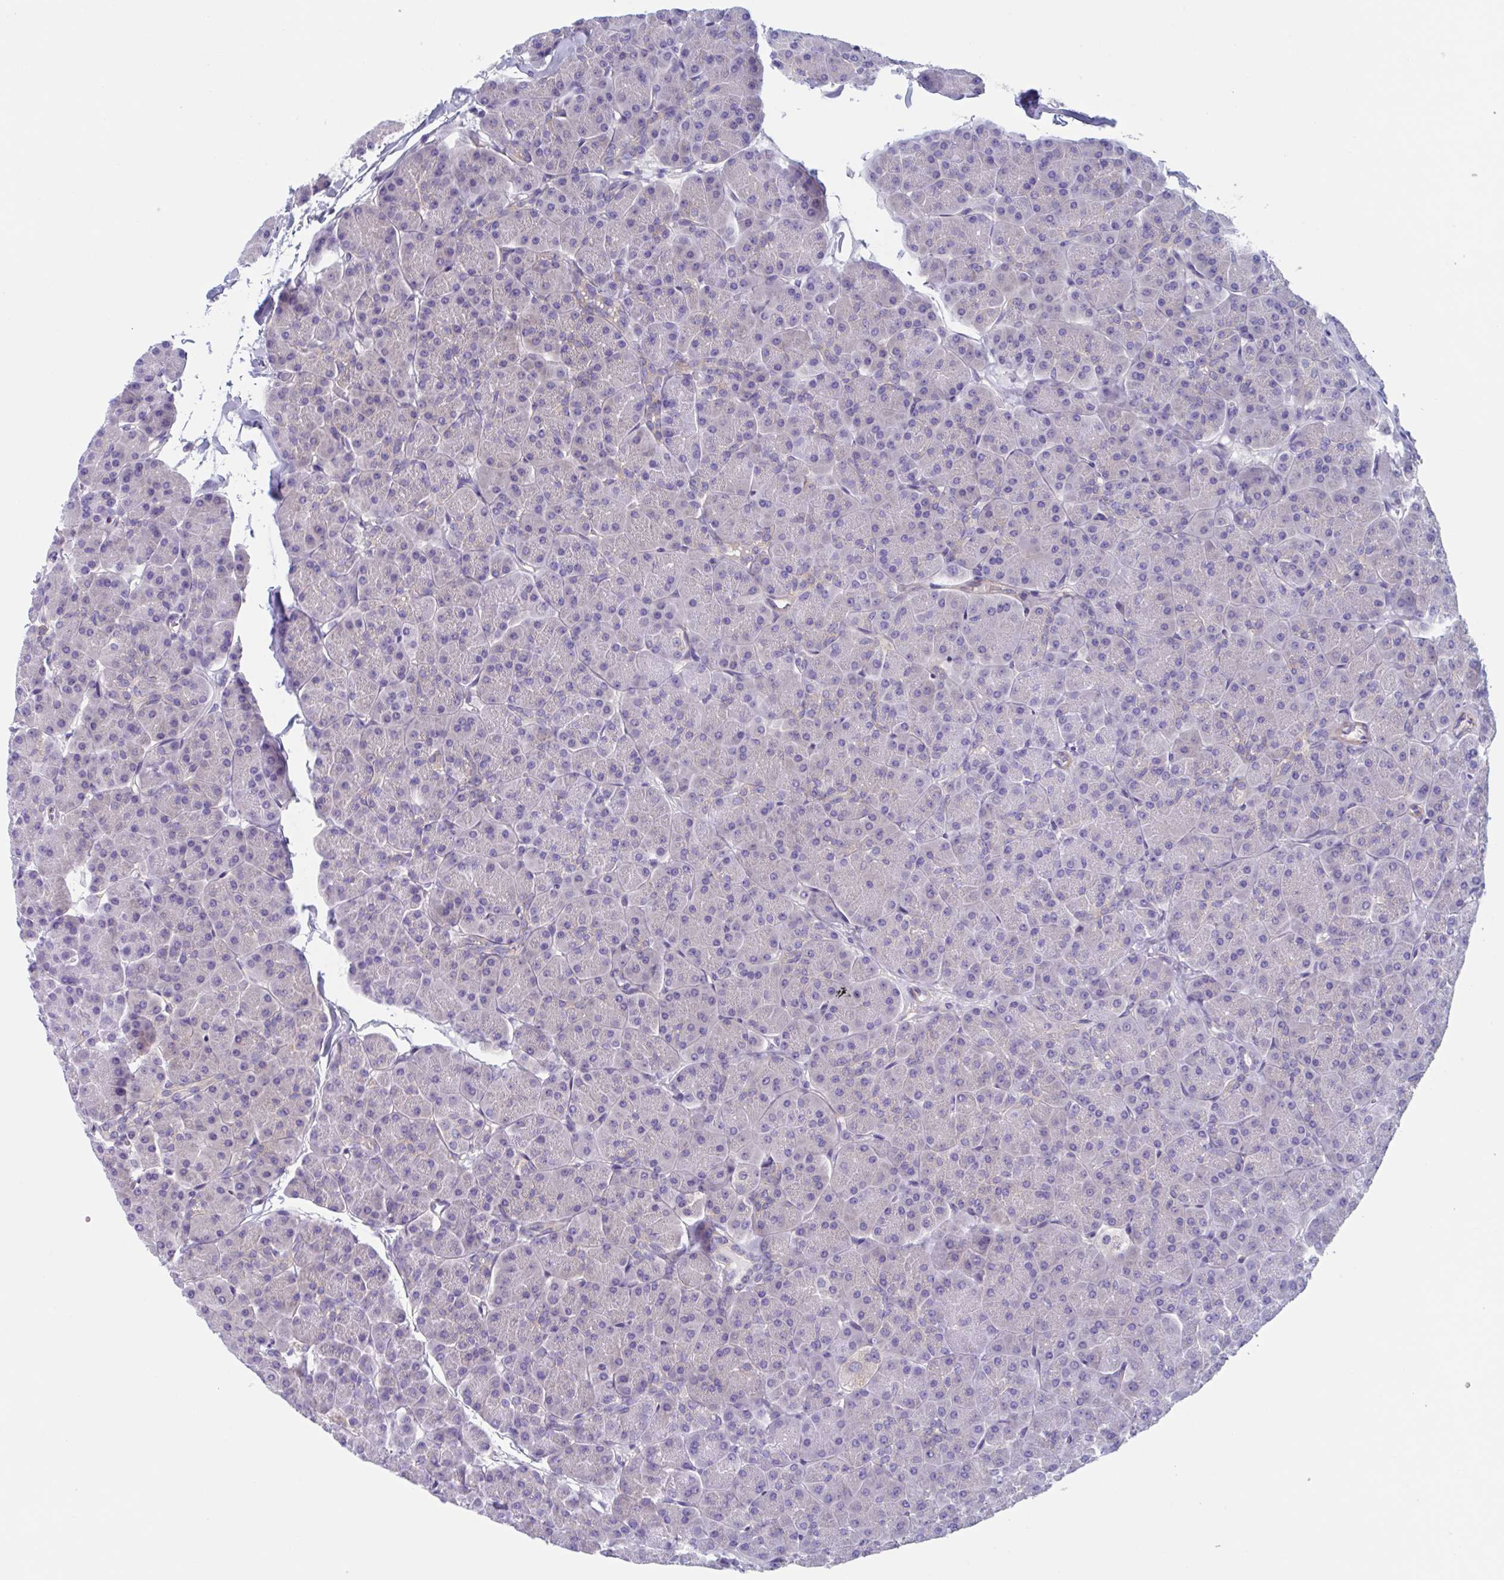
{"staining": {"intensity": "negative", "quantity": "none", "location": "none"}, "tissue": "pancreas", "cell_type": "Exocrine glandular cells", "image_type": "normal", "snomed": [{"axis": "morphology", "description": "Normal tissue, NOS"}, {"axis": "topography", "description": "Pancreas"}, {"axis": "topography", "description": "Peripheral nerve tissue"}], "caption": "Immunohistochemistry (IHC) histopathology image of normal pancreas: human pancreas stained with DAB (3,3'-diaminobenzidine) exhibits no significant protein expression in exocrine glandular cells. Brightfield microscopy of immunohistochemistry stained with DAB (brown) and hematoxylin (blue), captured at high magnification.", "gene": "LPIN3", "patient": {"sex": "male", "age": 54}}